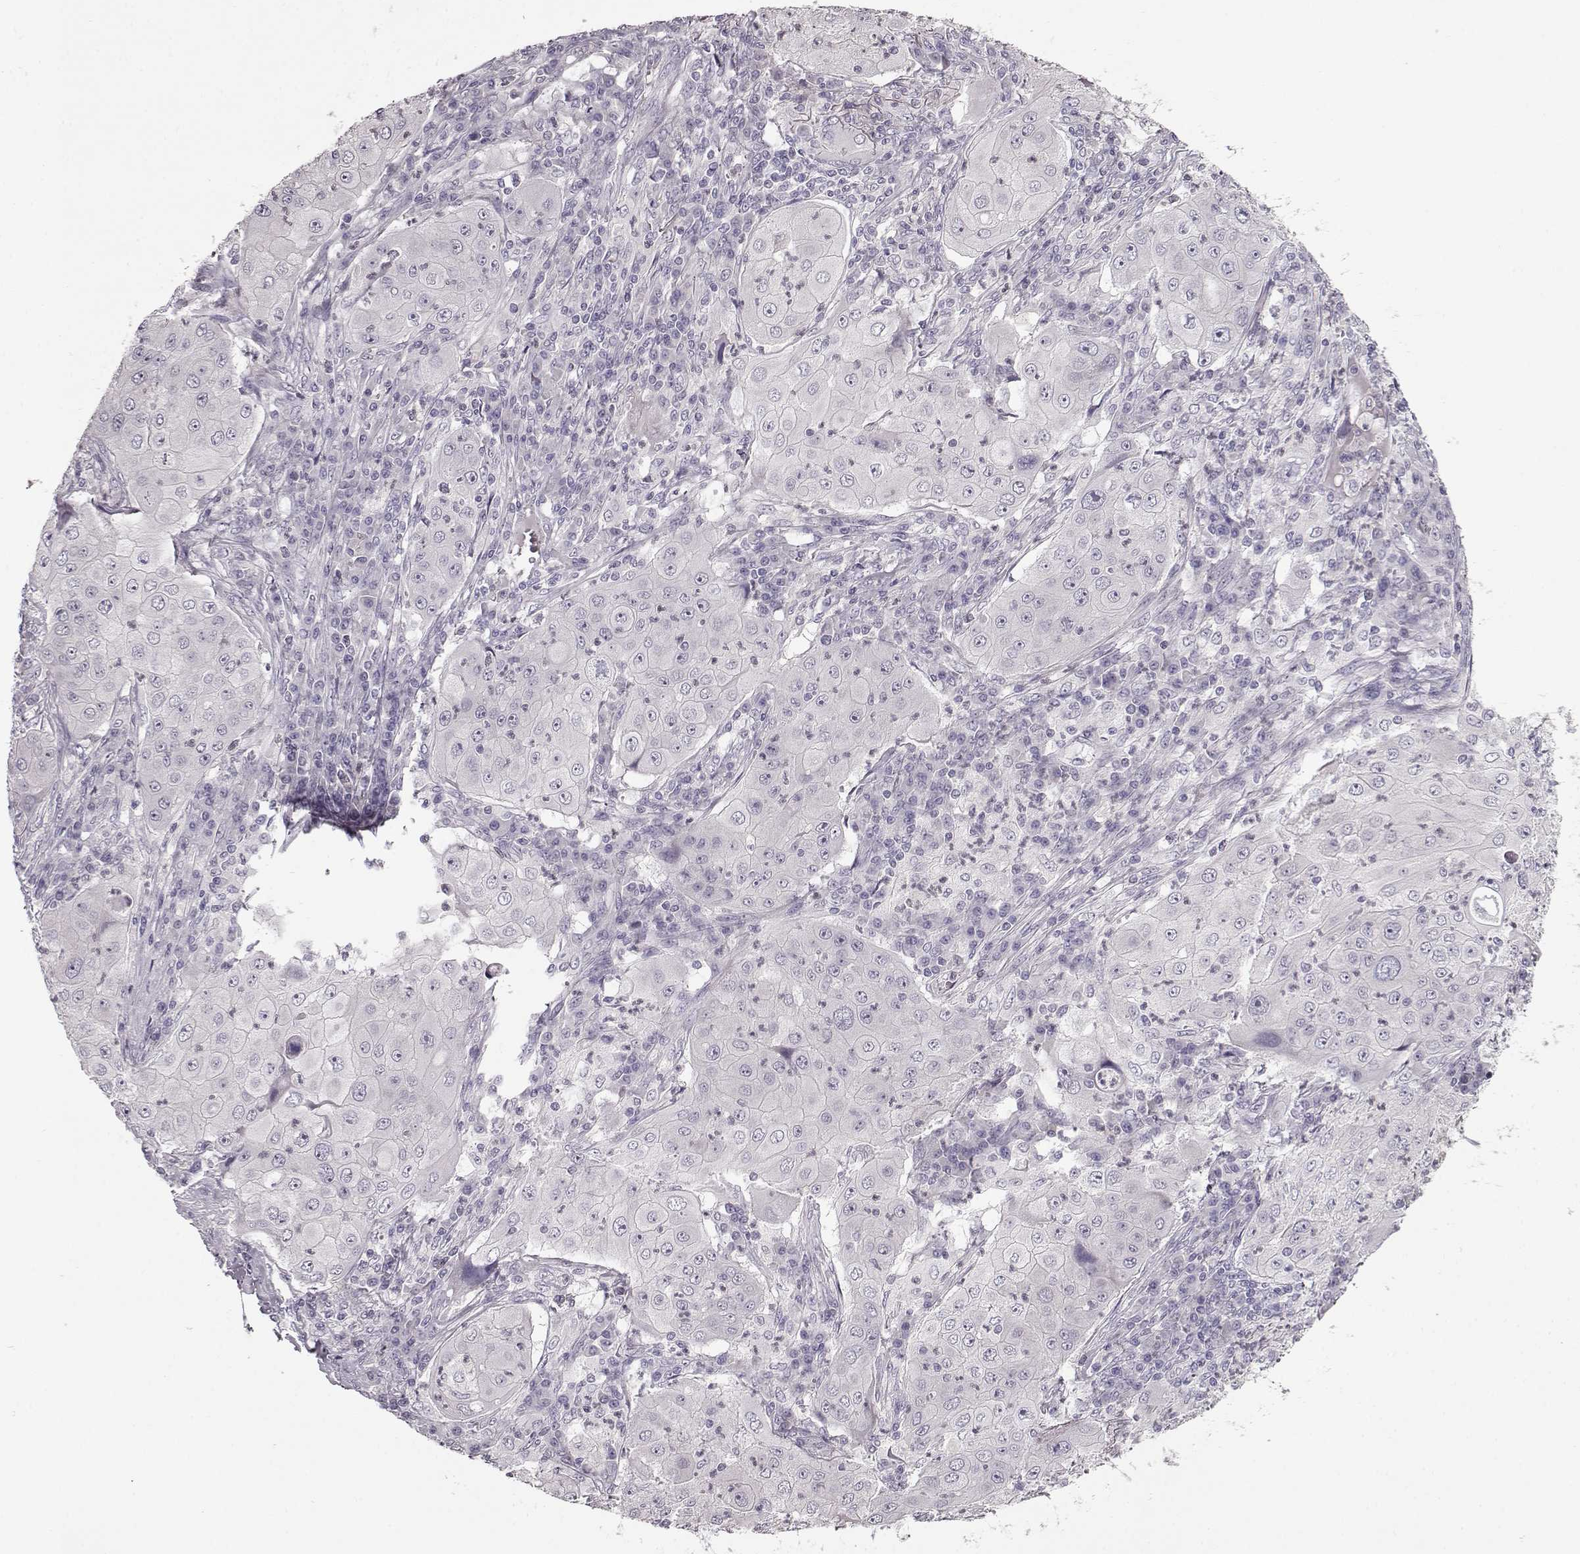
{"staining": {"intensity": "negative", "quantity": "none", "location": "none"}, "tissue": "lung cancer", "cell_type": "Tumor cells", "image_type": "cancer", "snomed": [{"axis": "morphology", "description": "Squamous cell carcinoma, NOS"}, {"axis": "topography", "description": "Lung"}], "caption": "This is an IHC photomicrograph of human lung cancer. There is no positivity in tumor cells.", "gene": "RP1L1", "patient": {"sex": "female", "age": 59}}